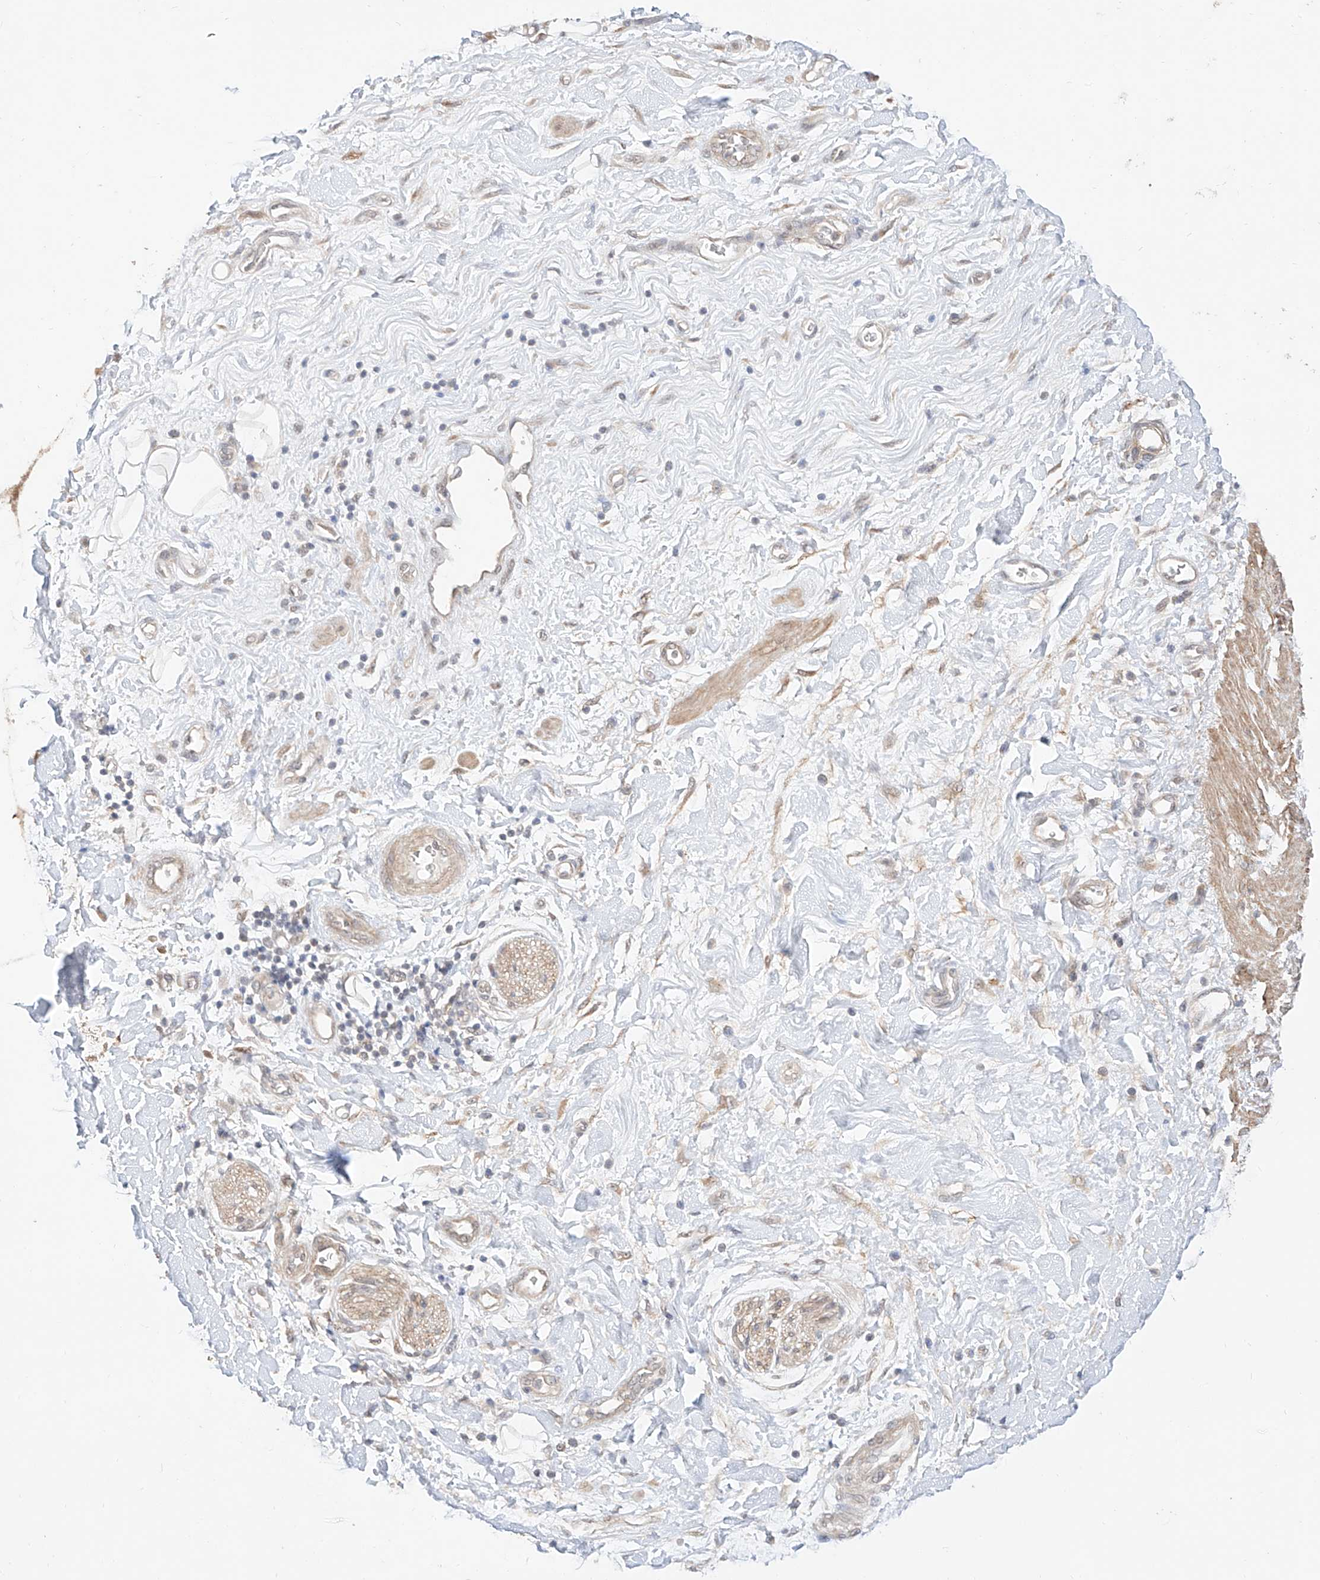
{"staining": {"intensity": "negative", "quantity": "none", "location": "none"}, "tissue": "adipose tissue", "cell_type": "Adipocytes", "image_type": "normal", "snomed": [{"axis": "morphology", "description": "Normal tissue, NOS"}, {"axis": "morphology", "description": "Adenocarcinoma, NOS"}, {"axis": "topography", "description": "Pancreas"}, {"axis": "topography", "description": "Peripheral nerve tissue"}], "caption": "Adipocytes are negative for brown protein staining in normal adipose tissue. (DAB immunohistochemistry, high magnification).", "gene": "TSR2", "patient": {"sex": "male", "age": 59}}